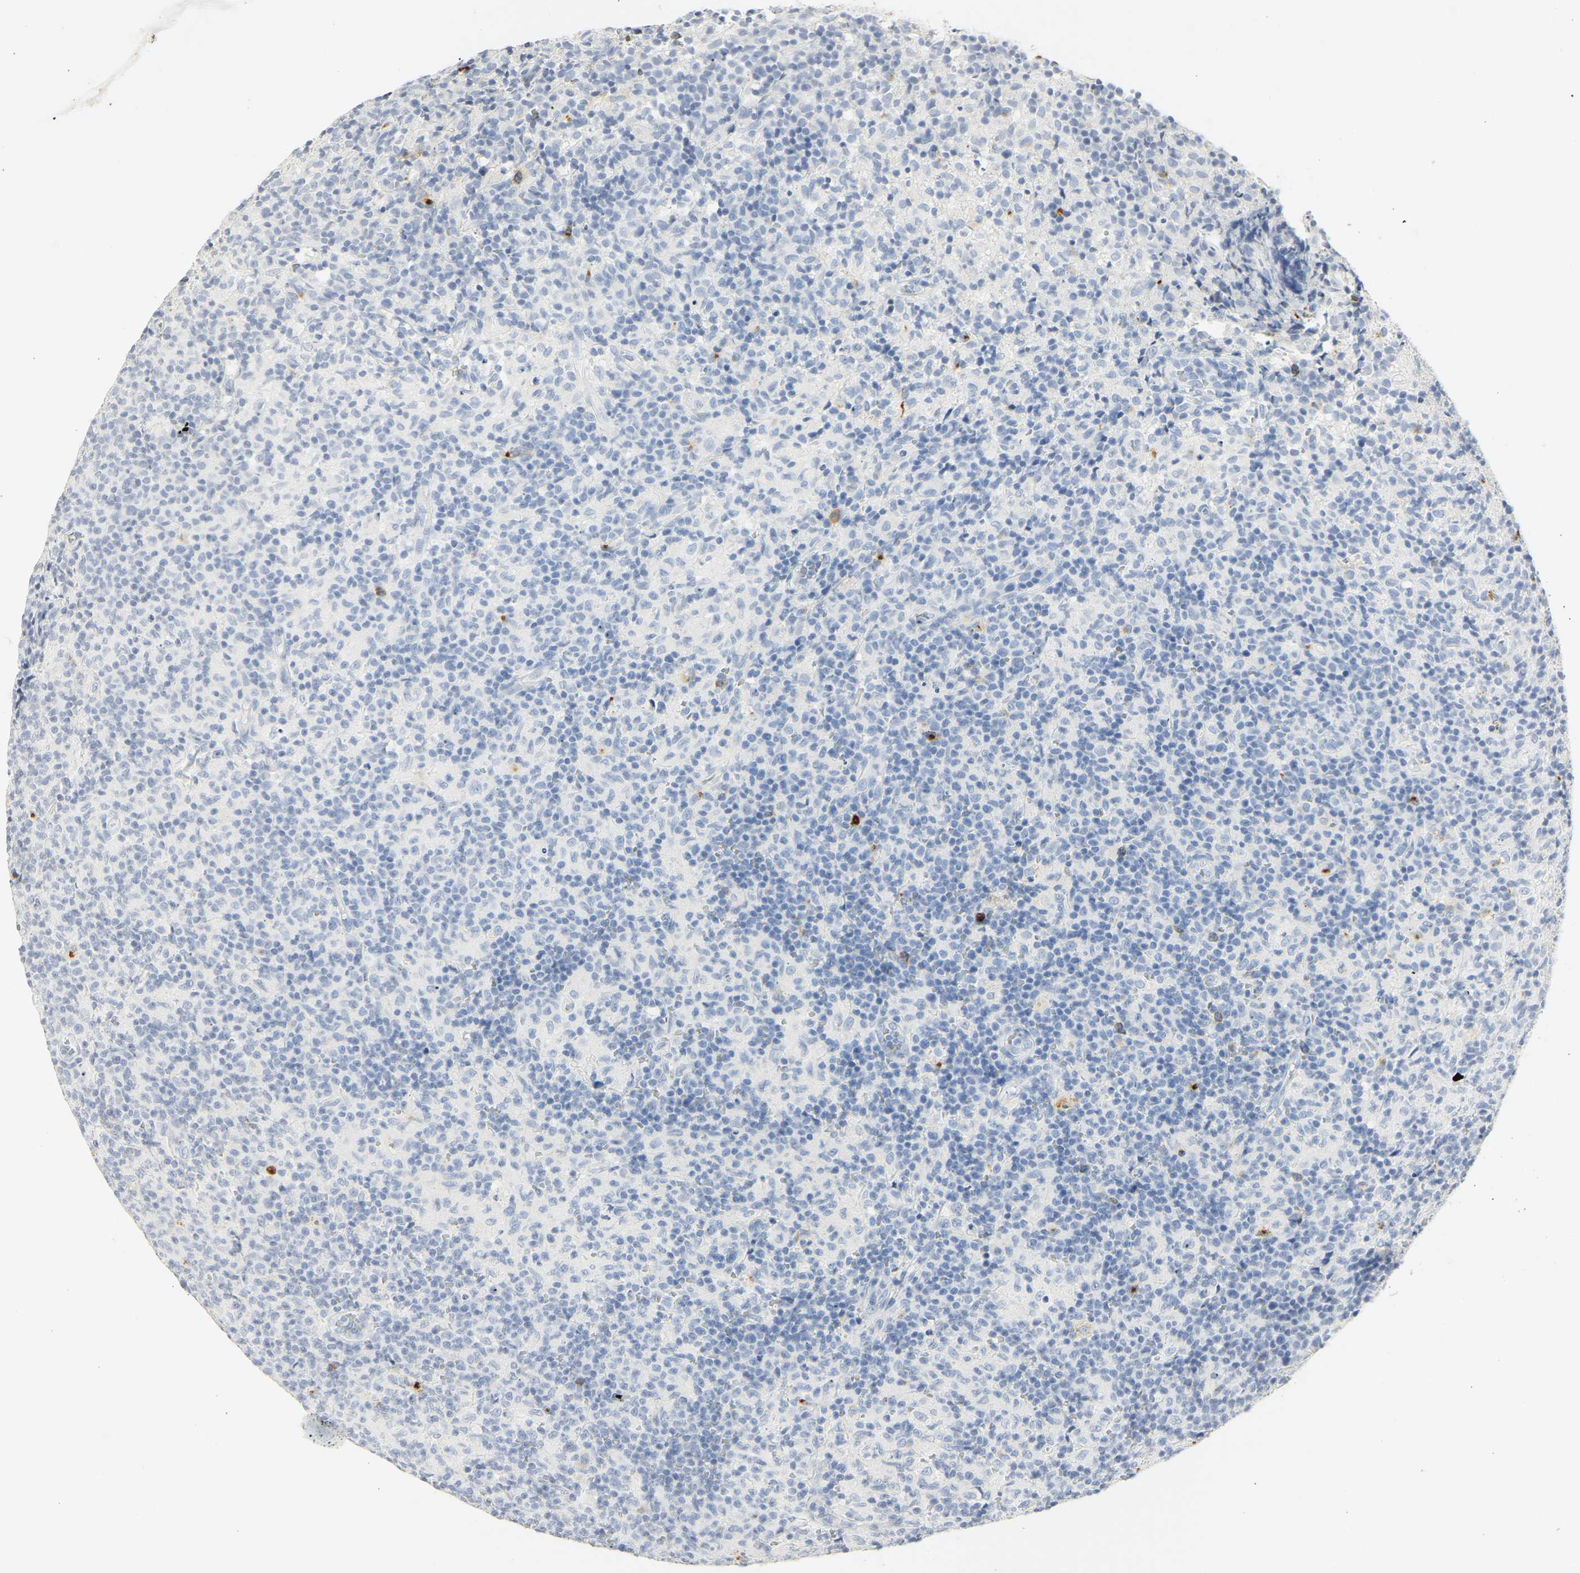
{"staining": {"intensity": "negative", "quantity": "none", "location": "none"}, "tissue": "lymph node", "cell_type": "Germinal center cells", "image_type": "normal", "snomed": [{"axis": "morphology", "description": "Normal tissue, NOS"}, {"axis": "morphology", "description": "Inflammation, NOS"}, {"axis": "topography", "description": "Lymph node"}], "caption": "This is an IHC micrograph of normal human lymph node. There is no staining in germinal center cells.", "gene": "CEACAM5", "patient": {"sex": "male", "age": 55}}